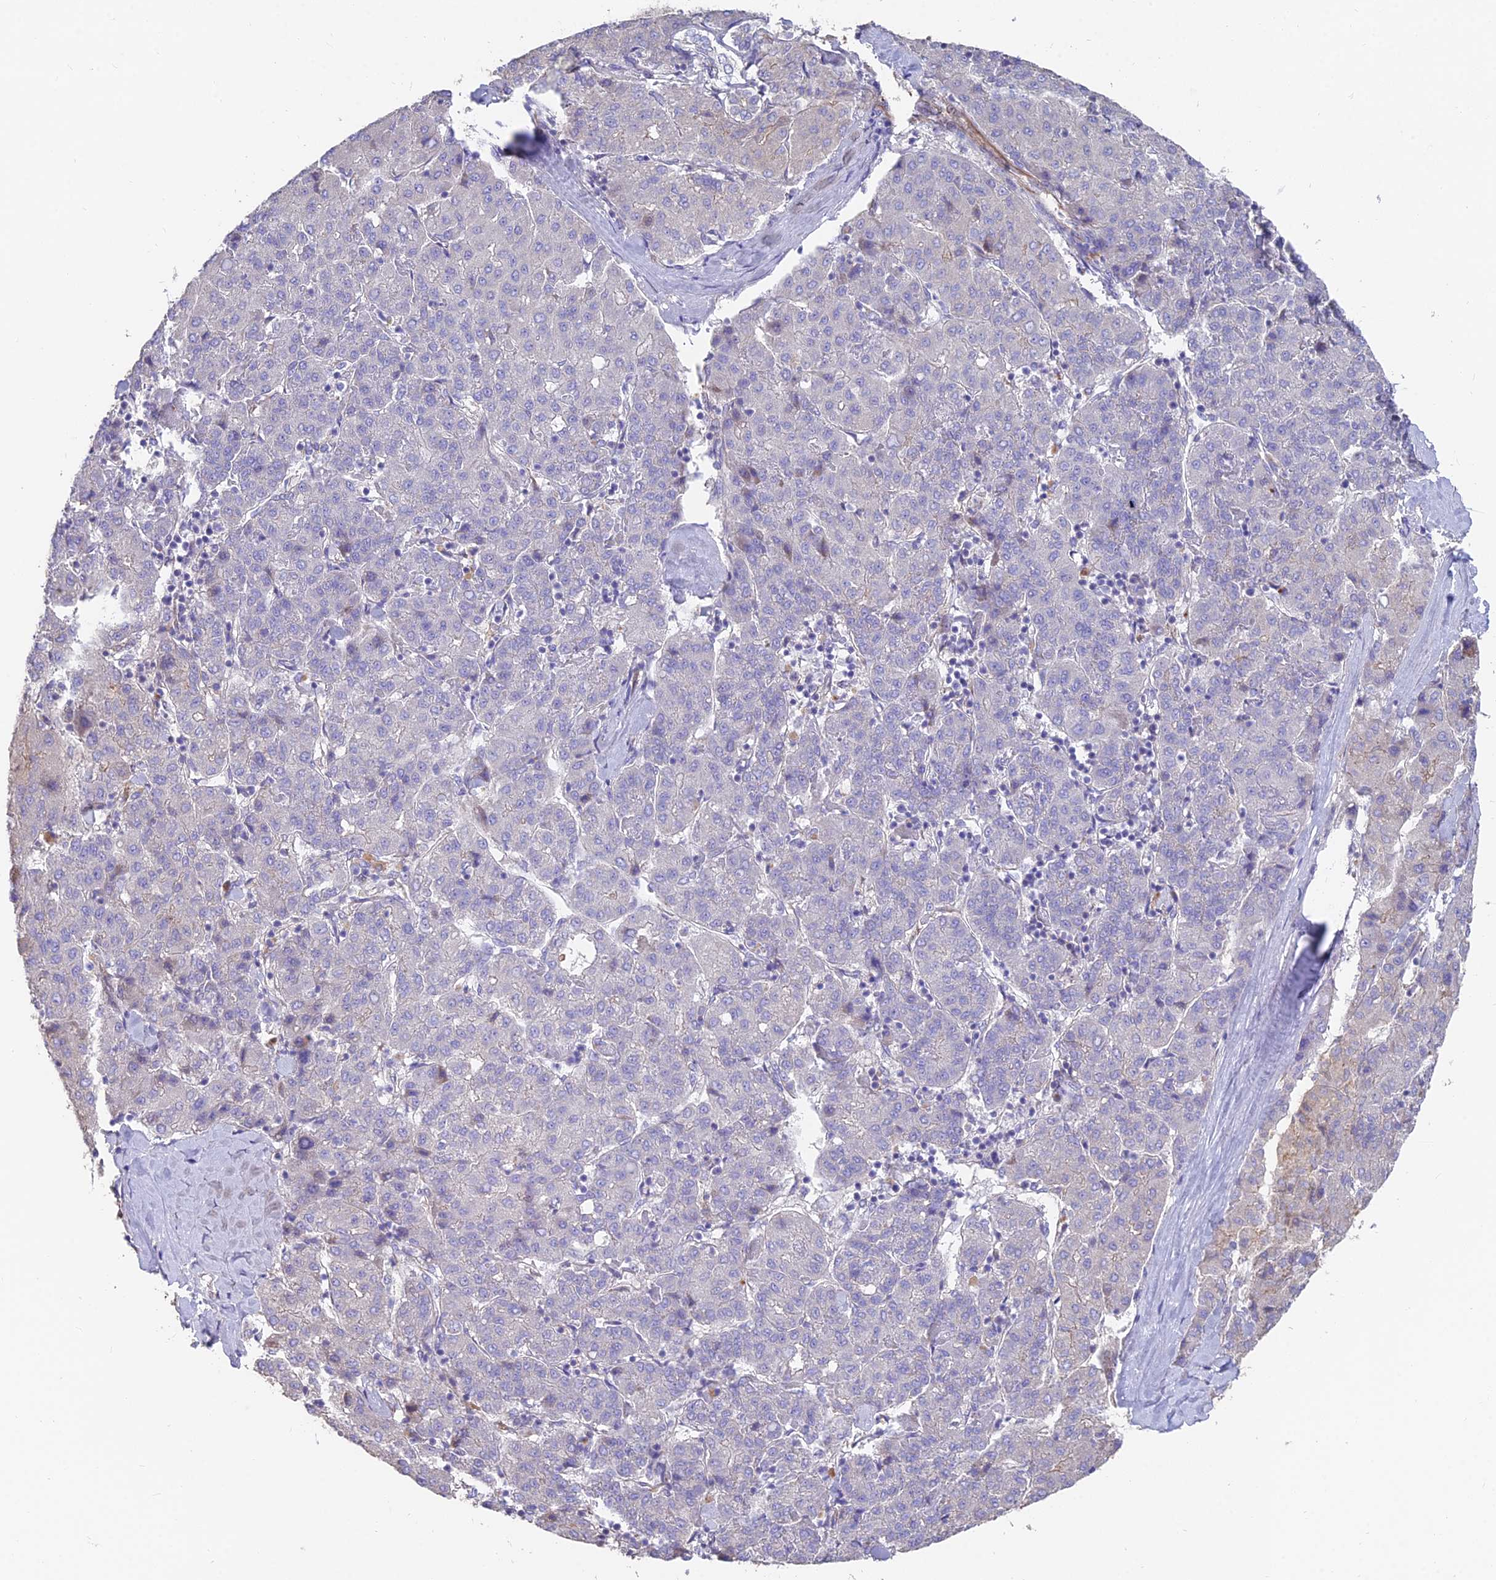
{"staining": {"intensity": "negative", "quantity": "none", "location": "none"}, "tissue": "liver cancer", "cell_type": "Tumor cells", "image_type": "cancer", "snomed": [{"axis": "morphology", "description": "Carcinoma, Hepatocellular, NOS"}, {"axis": "topography", "description": "Liver"}], "caption": "Tumor cells are negative for brown protein staining in liver cancer.", "gene": "FAM168B", "patient": {"sex": "male", "age": 65}}